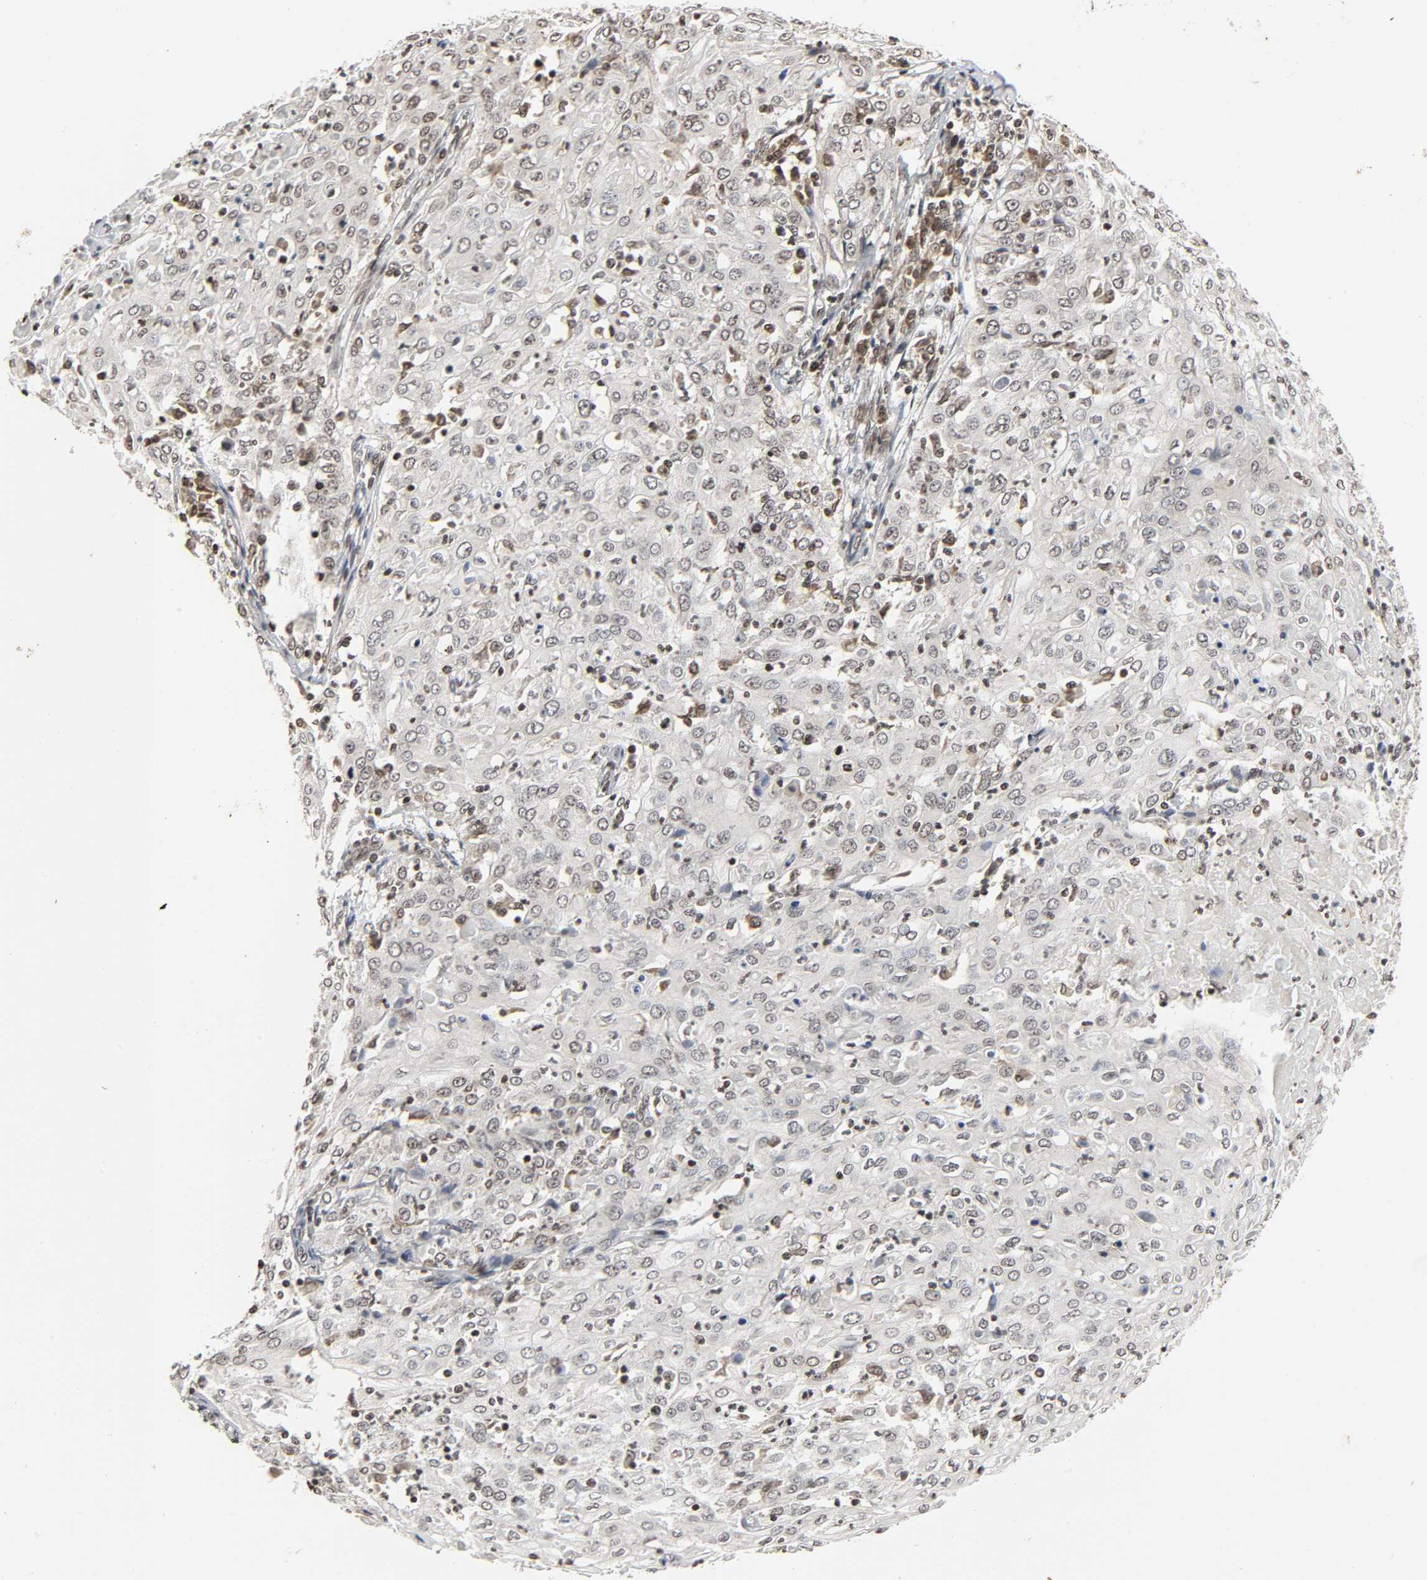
{"staining": {"intensity": "weak", "quantity": "<25%", "location": "nuclear"}, "tissue": "cervical cancer", "cell_type": "Tumor cells", "image_type": "cancer", "snomed": [{"axis": "morphology", "description": "Squamous cell carcinoma, NOS"}, {"axis": "topography", "description": "Cervix"}], "caption": "IHC of squamous cell carcinoma (cervical) shows no positivity in tumor cells.", "gene": "XRCC1", "patient": {"sex": "female", "age": 39}}